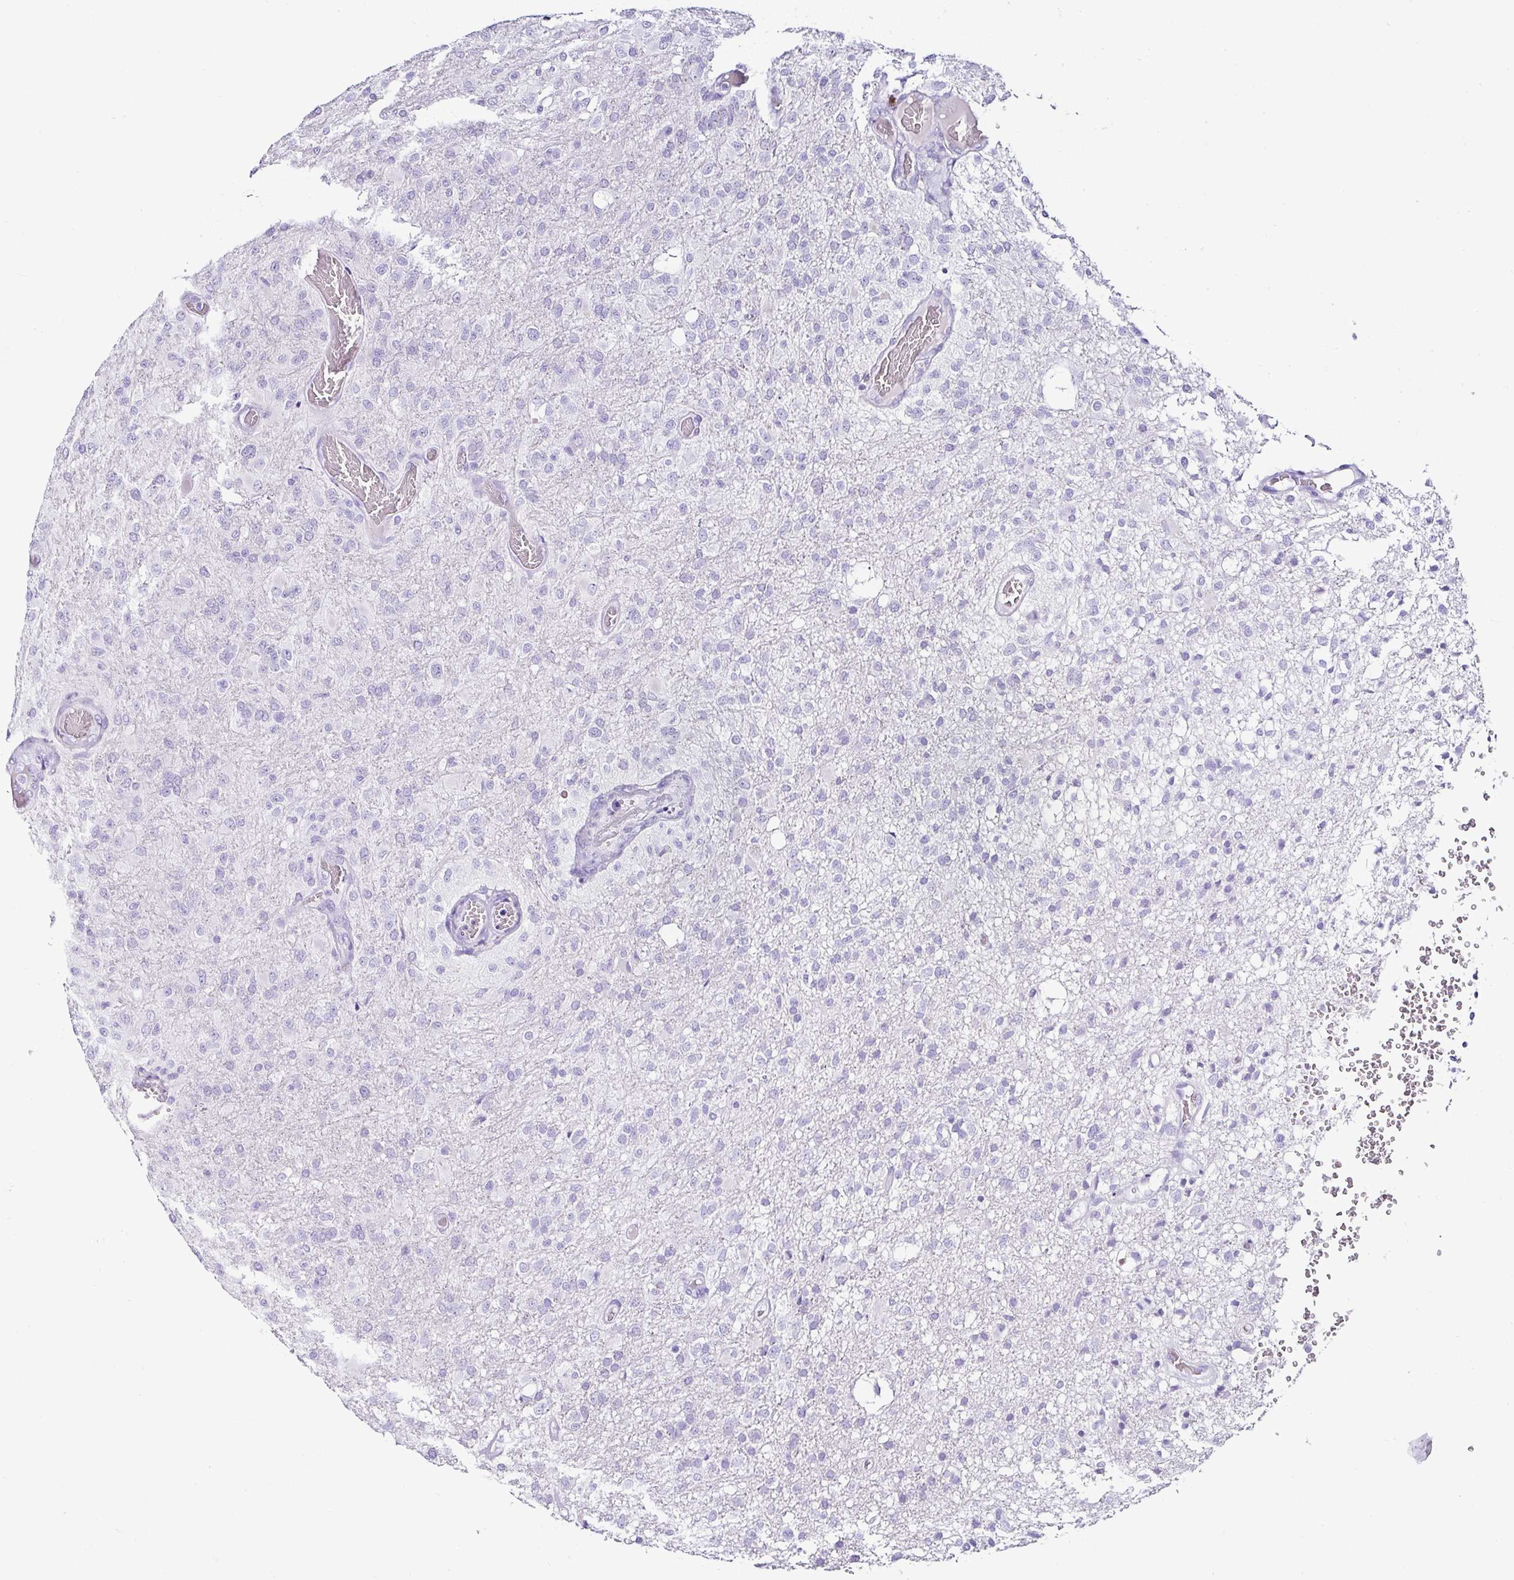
{"staining": {"intensity": "negative", "quantity": "none", "location": "none"}, "tissue": "glioma", "cell_type": "Tumor cells", "image_type": "cancer", "snomed": [{"axis": "morphology", "description": "Glioma, malignant, High grade"}, {"axis": "topography", "description": "Brain"}], "caption": "A micrograph of human glioma is negative for staining in tumor cells.", "gene": "SERPINB3", "patient": {"sex": "female", "age": 74}}